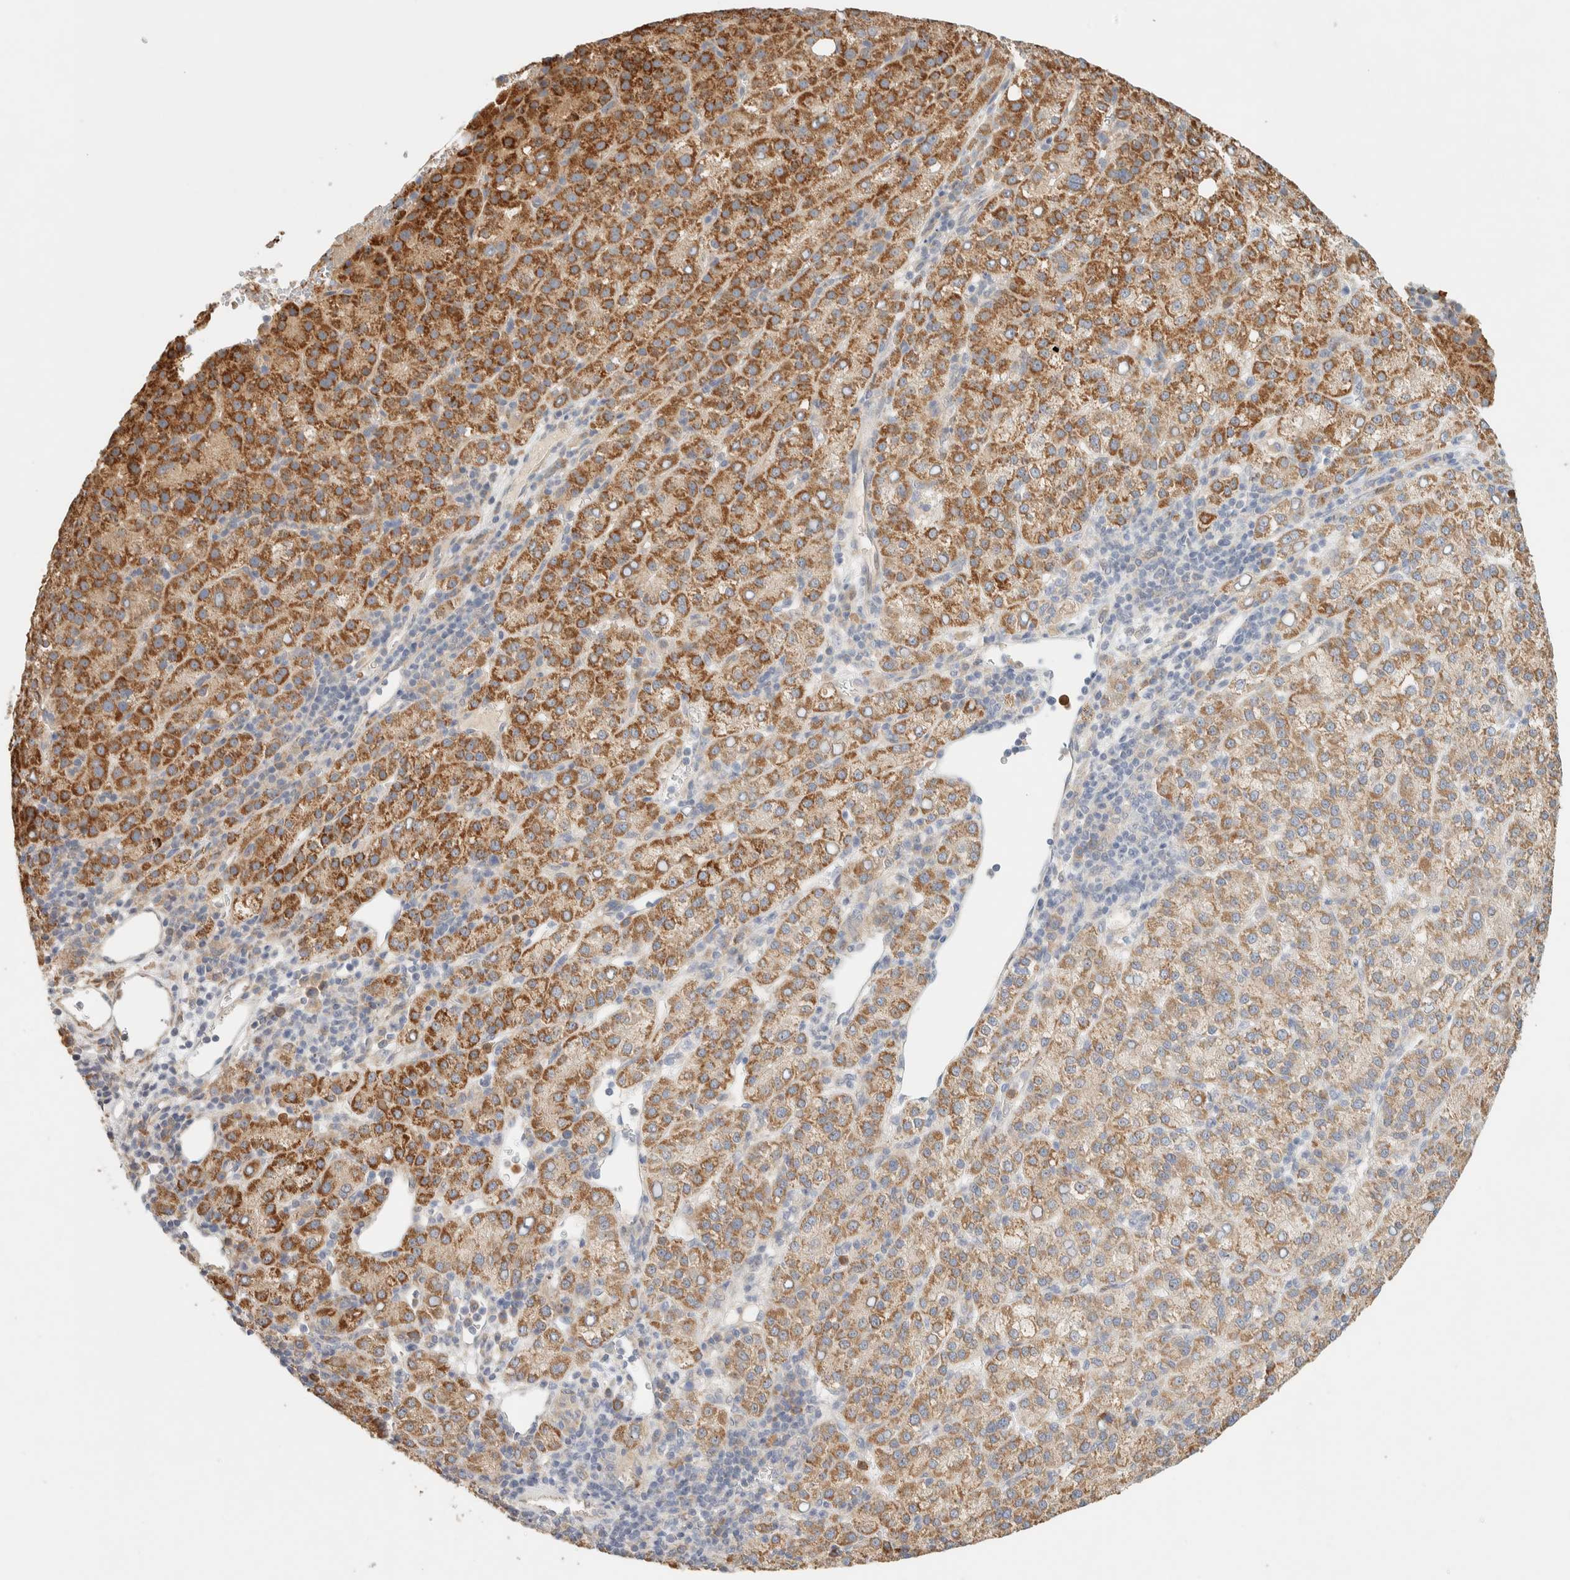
{"staining": {"intensity": "moderate", "quantity": ">75%", "location": "cytoplasmic/membranous"}, "tissue": "liver cancer", "cell_type": "Tumor cells", "image_type": "cancer", "snomed": [{"axis": "morphology", "description": "Carcinoma, Hepatocellular, NOS"}, {"axis": "topography", "description": "Liver"}], "caption": "Immunohistochemistry histopathology image of neoplastic tissue: human hepatocellular carcinoma (liver) stained using immunohistochemistry demonstrates medium levels of moderate protein expression localized specifically in the cytoplasmic/membranous of tumor cells, appearing as a cytoplasmic/membranous brown color.", "gene": "TTC3", "patient": {"sex": "female", "age": 58}}